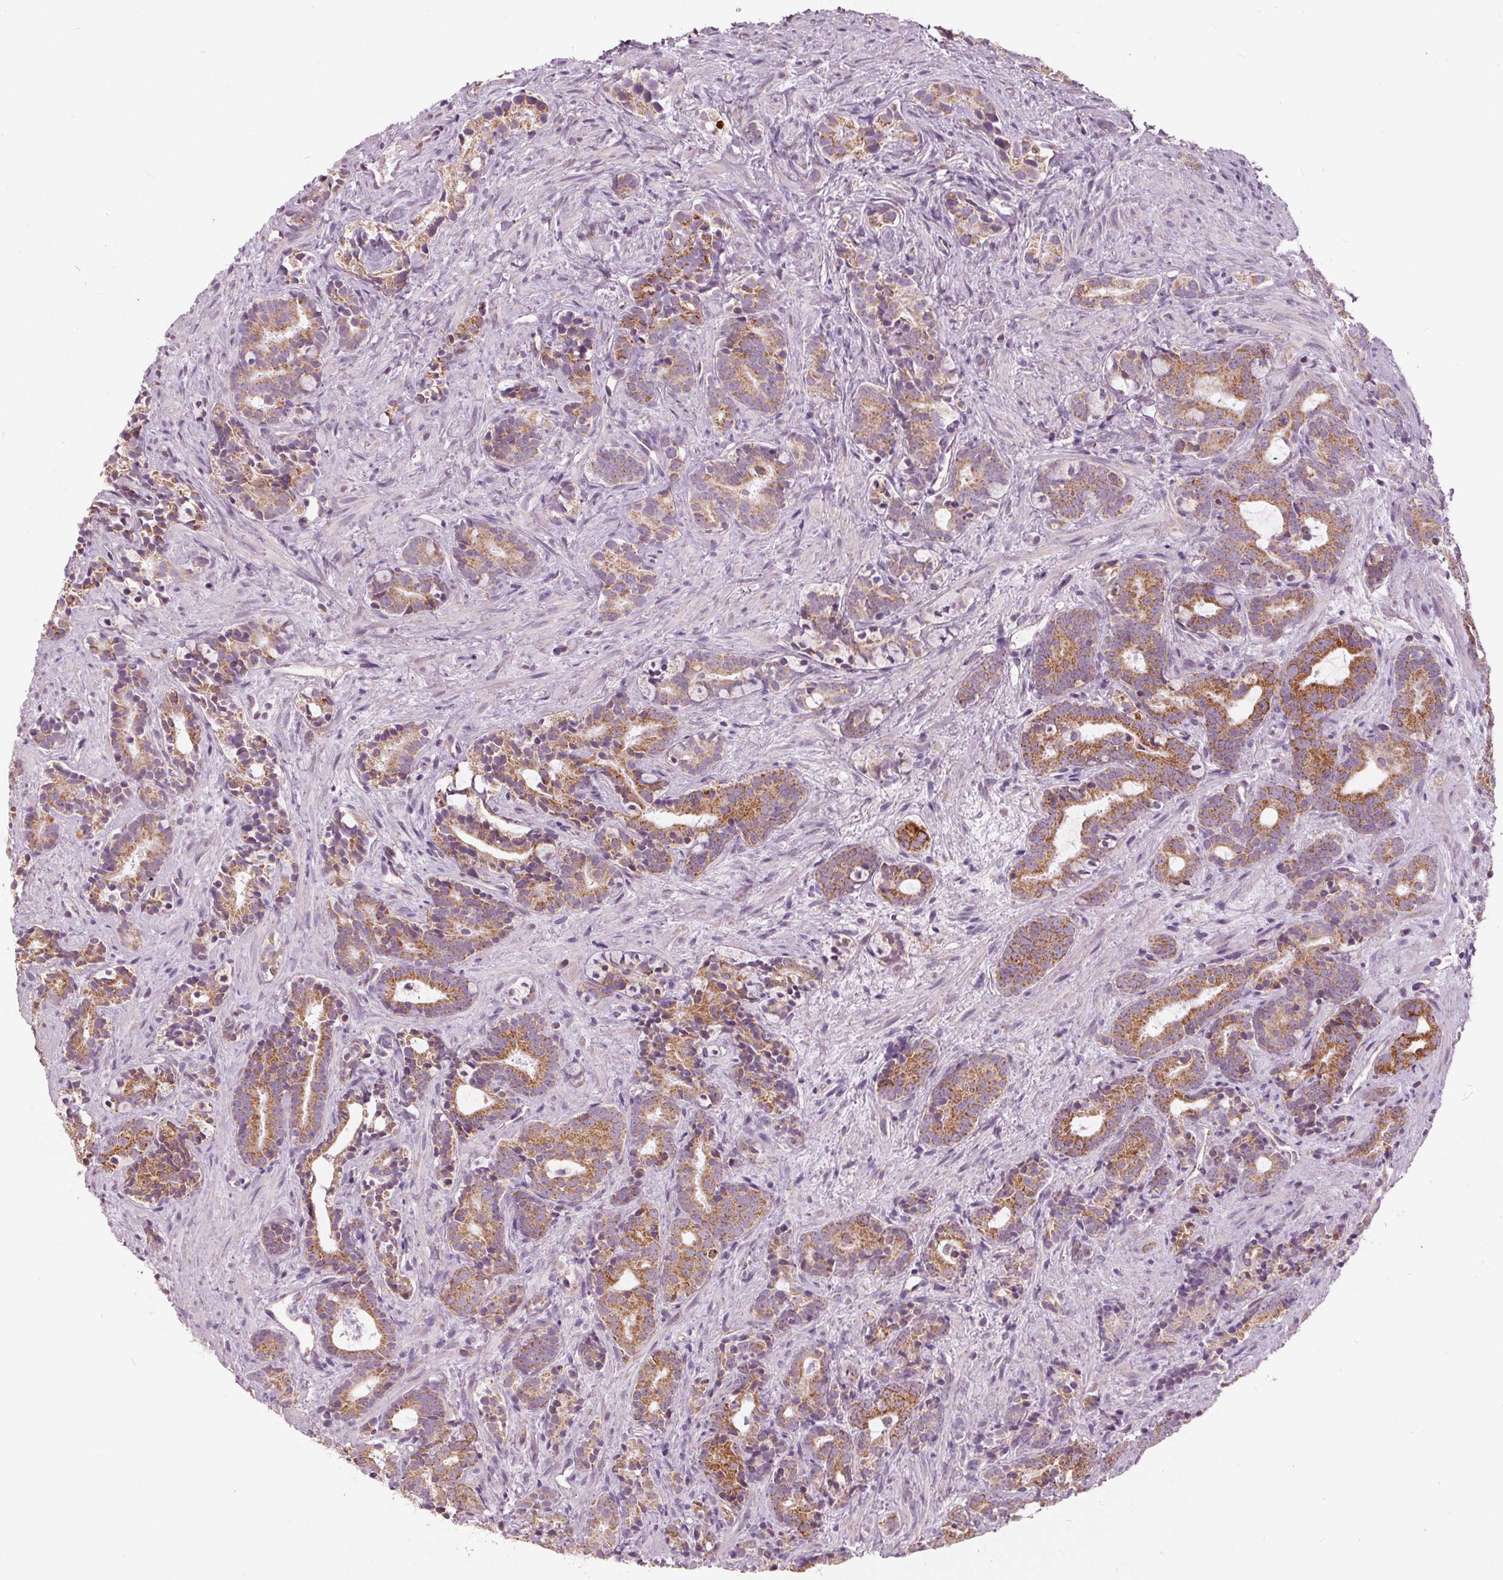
{"staining": {"intensity": "moderate", "quantity": ">75%", "location": "cytoplasmic/membranous"}, "tissue": "prostate cancer", "cell_type": "Tumor cells", "image_type": "cancer", "snomed": [{"axis": "morphology", "description": "Adenocarcinoma, High grade"}, {"axis": "topography", "description": "Prostate"}], "caption": "Brown immunohistochemical staining in prostate cancer displays moderate cytoplasmic/membranous positivity in approximately >75% of tumor cells.", "gene": "ECI2", "patient": {"sex": "male", "age": 84}}